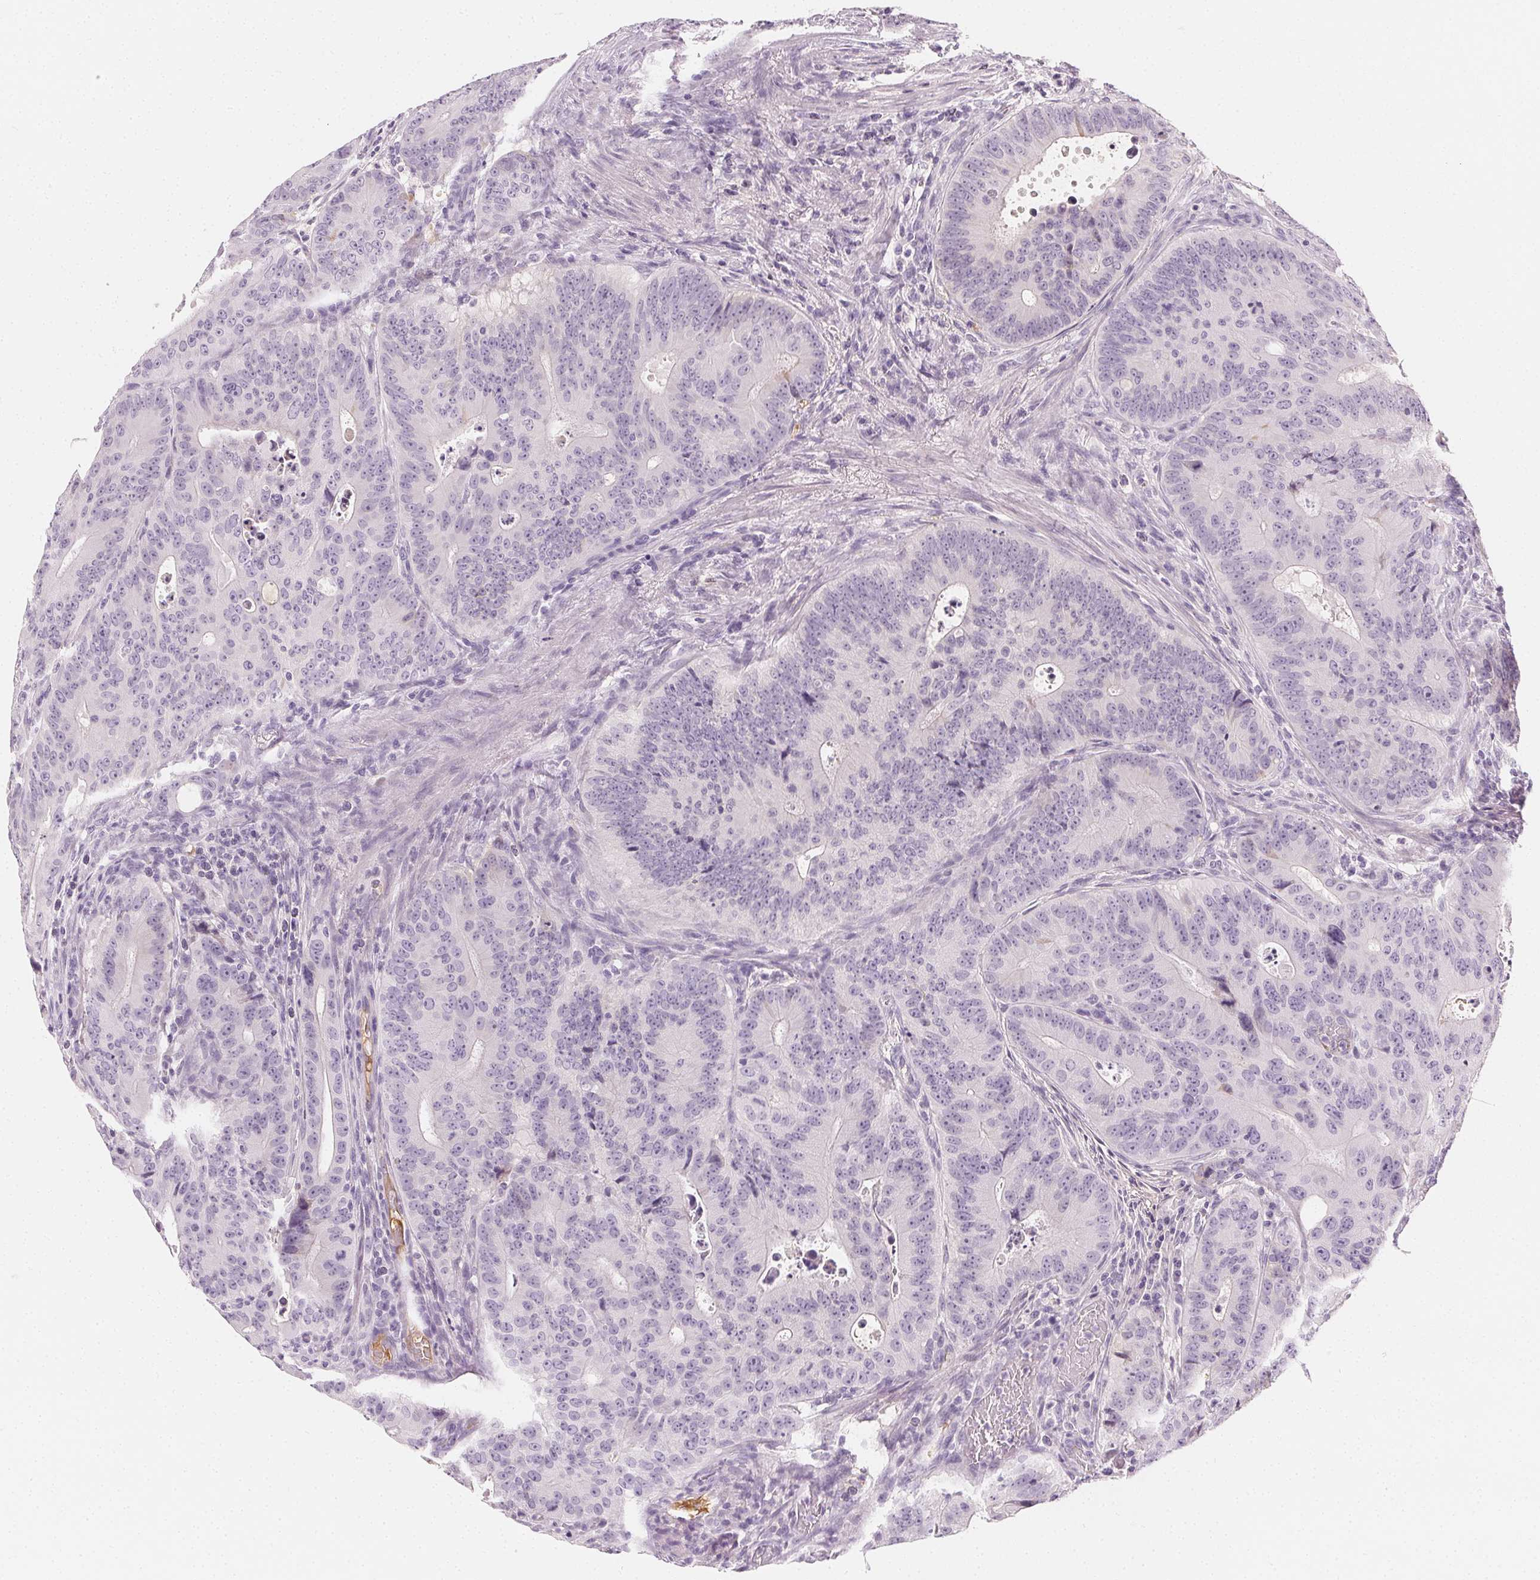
{"staining": {"intensity": "negative", "quantity": "none", "location": "none"}, "tissue": "colorectal cancer", "cell_type": "Tumor cells", "image_type": "cancer", "snomed": [{"axis": "morphology", "description": "Adenocarcinoma, NOS"}, {"axis": "topography", "description": "Colon"}], "caption": "The image displays no significant positivity in tumor cells of colorectal cancer.", "gene": "AFM", "patient": {"sex": "male", "age": 62}}